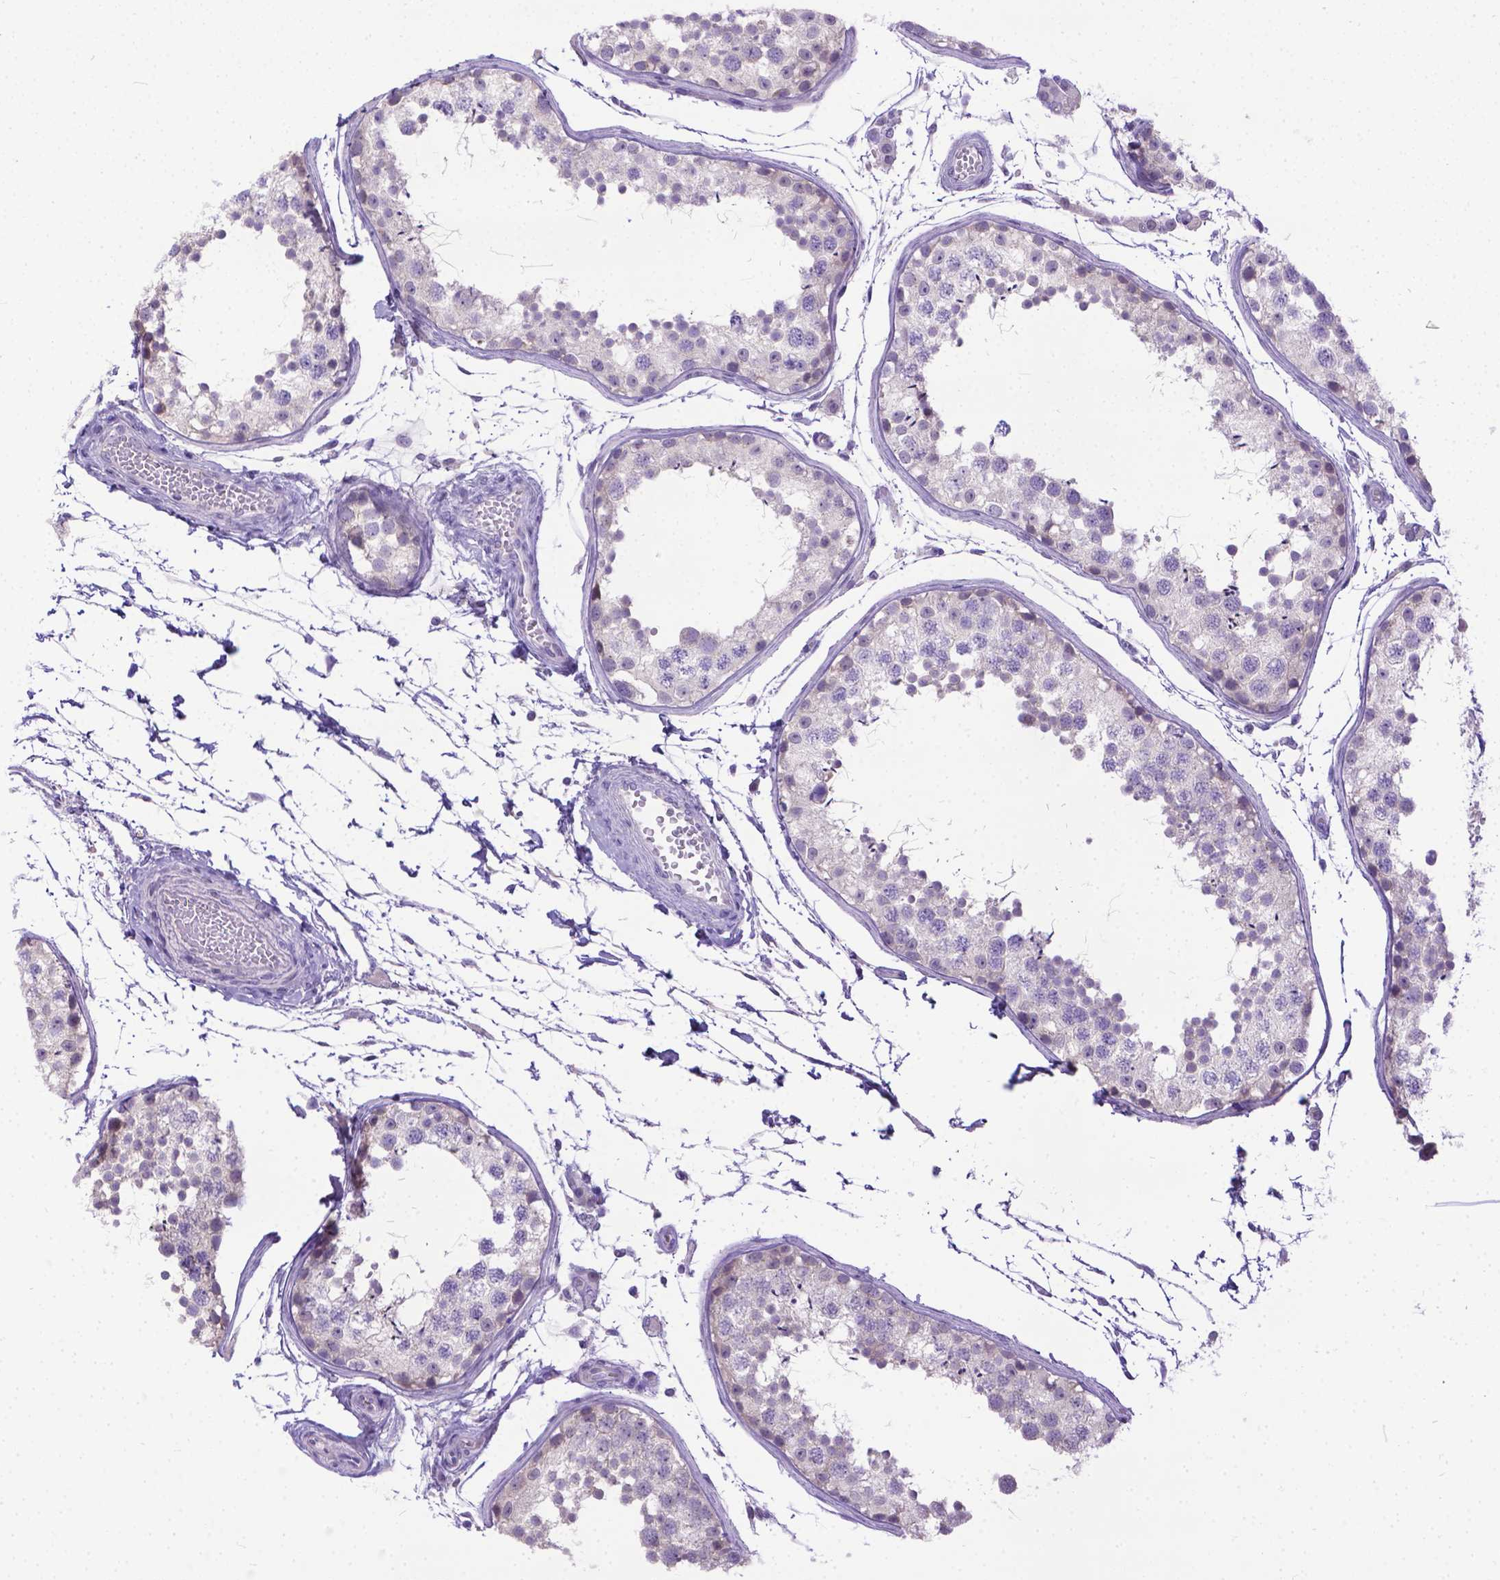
{"staining": {"intensity": "weak", "quantity": "<25%", "location": "cytoplasmic/membranous"}, "tissue": "testis", "cell_type": "Cells in seminiferous ducts", "image_type": "normal", "snomed": [{"axis": "morphology", "description": "Normal tissue, NOS"}, {"axis": "topography", "description": "Testis"}], "caption": "Immunohistochemistry histopathology image of benign human testis stained for a protein (brown), which demonstrates no positivity in cells in seminiferous ducts.", "gene": "TTLL6", "patient": {"sex": "male", "age": 29}}